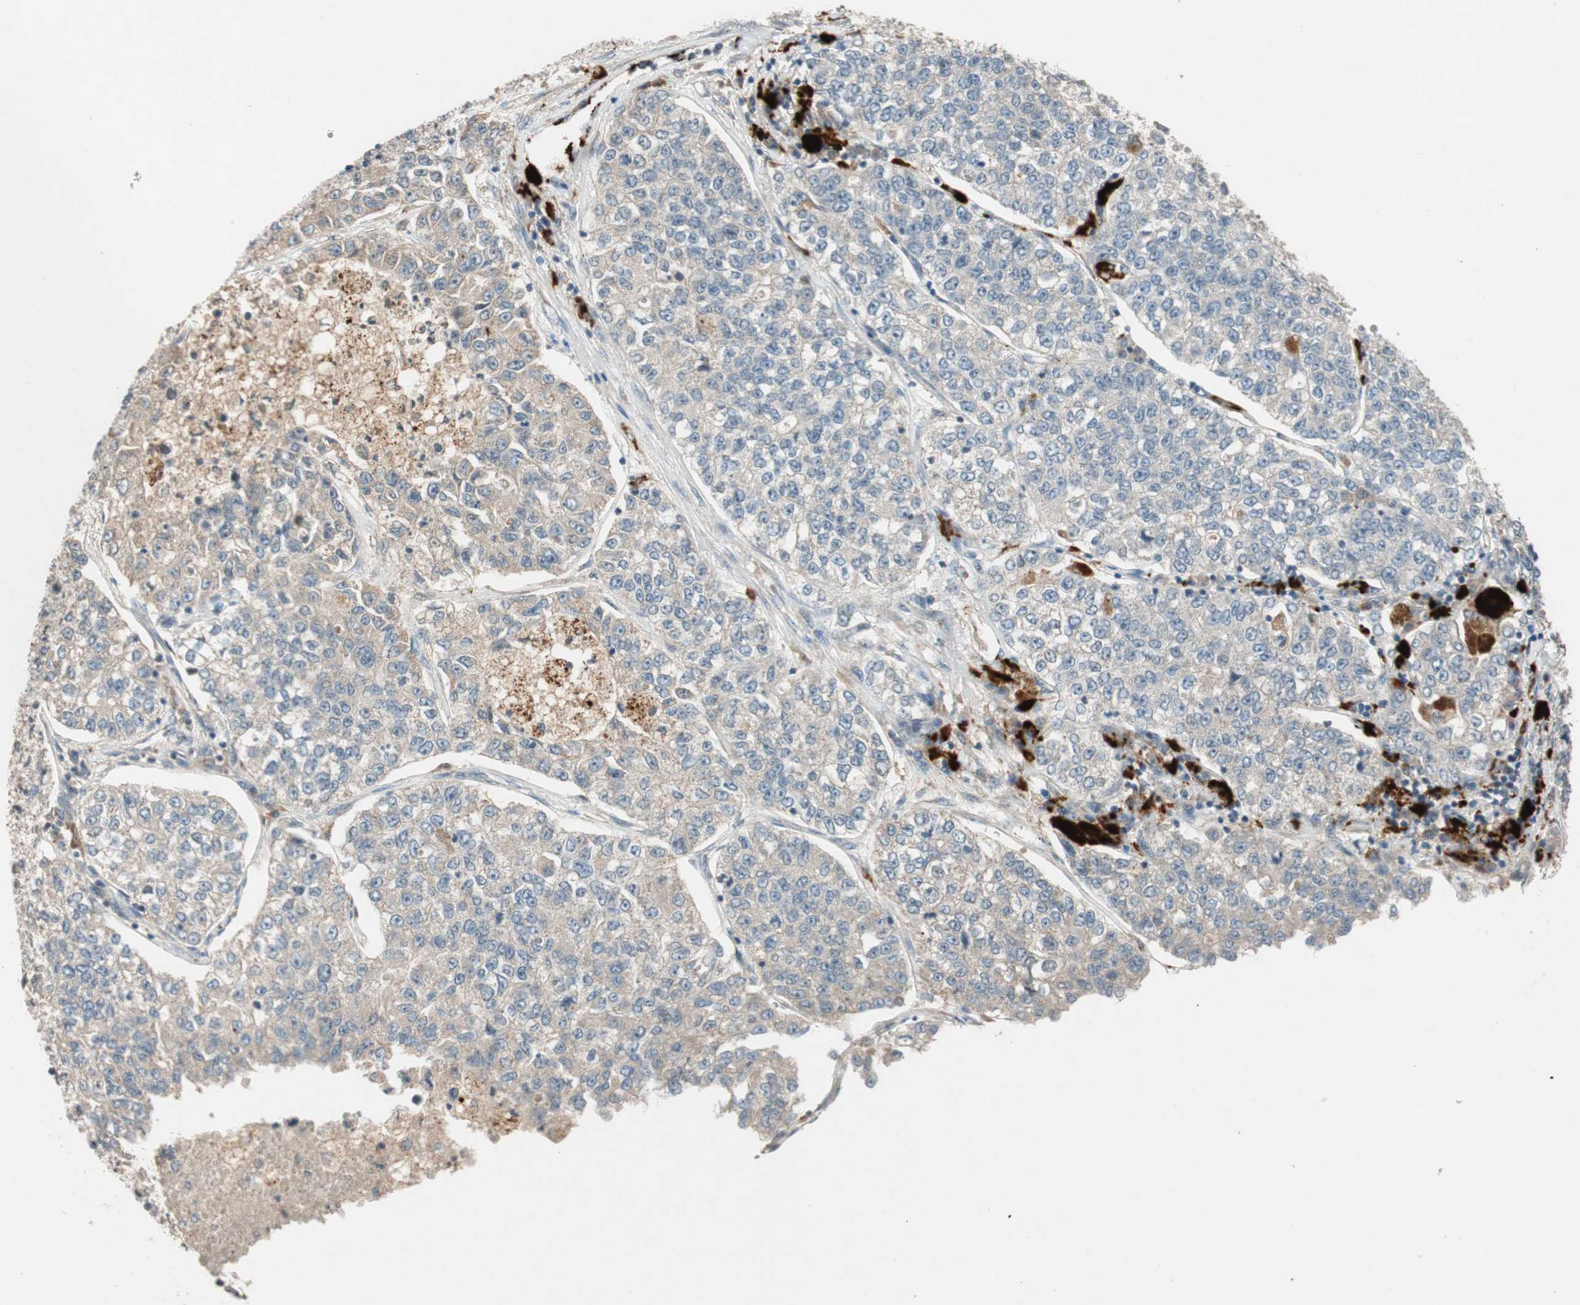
{"staining": {"intensity": "weak", "quantity": ">75%", "location": "cytoplasmic/membranous"}, "tissue": "lung cancer", "cell_type": "Tumor cells", "image_type": "cancer", "snomed": [{"axis": "morphology", "description": "Adenocarcinoma, NOS"}, {"axis": "topography", "description": "Lung"}], "caption": "Tumor cells demonstrate weak cytoplasmic/membranous staining in about >75% of cells in lung cancer.", "gene": "GLB1", "patient": {"sex": "male", "age": 49}}